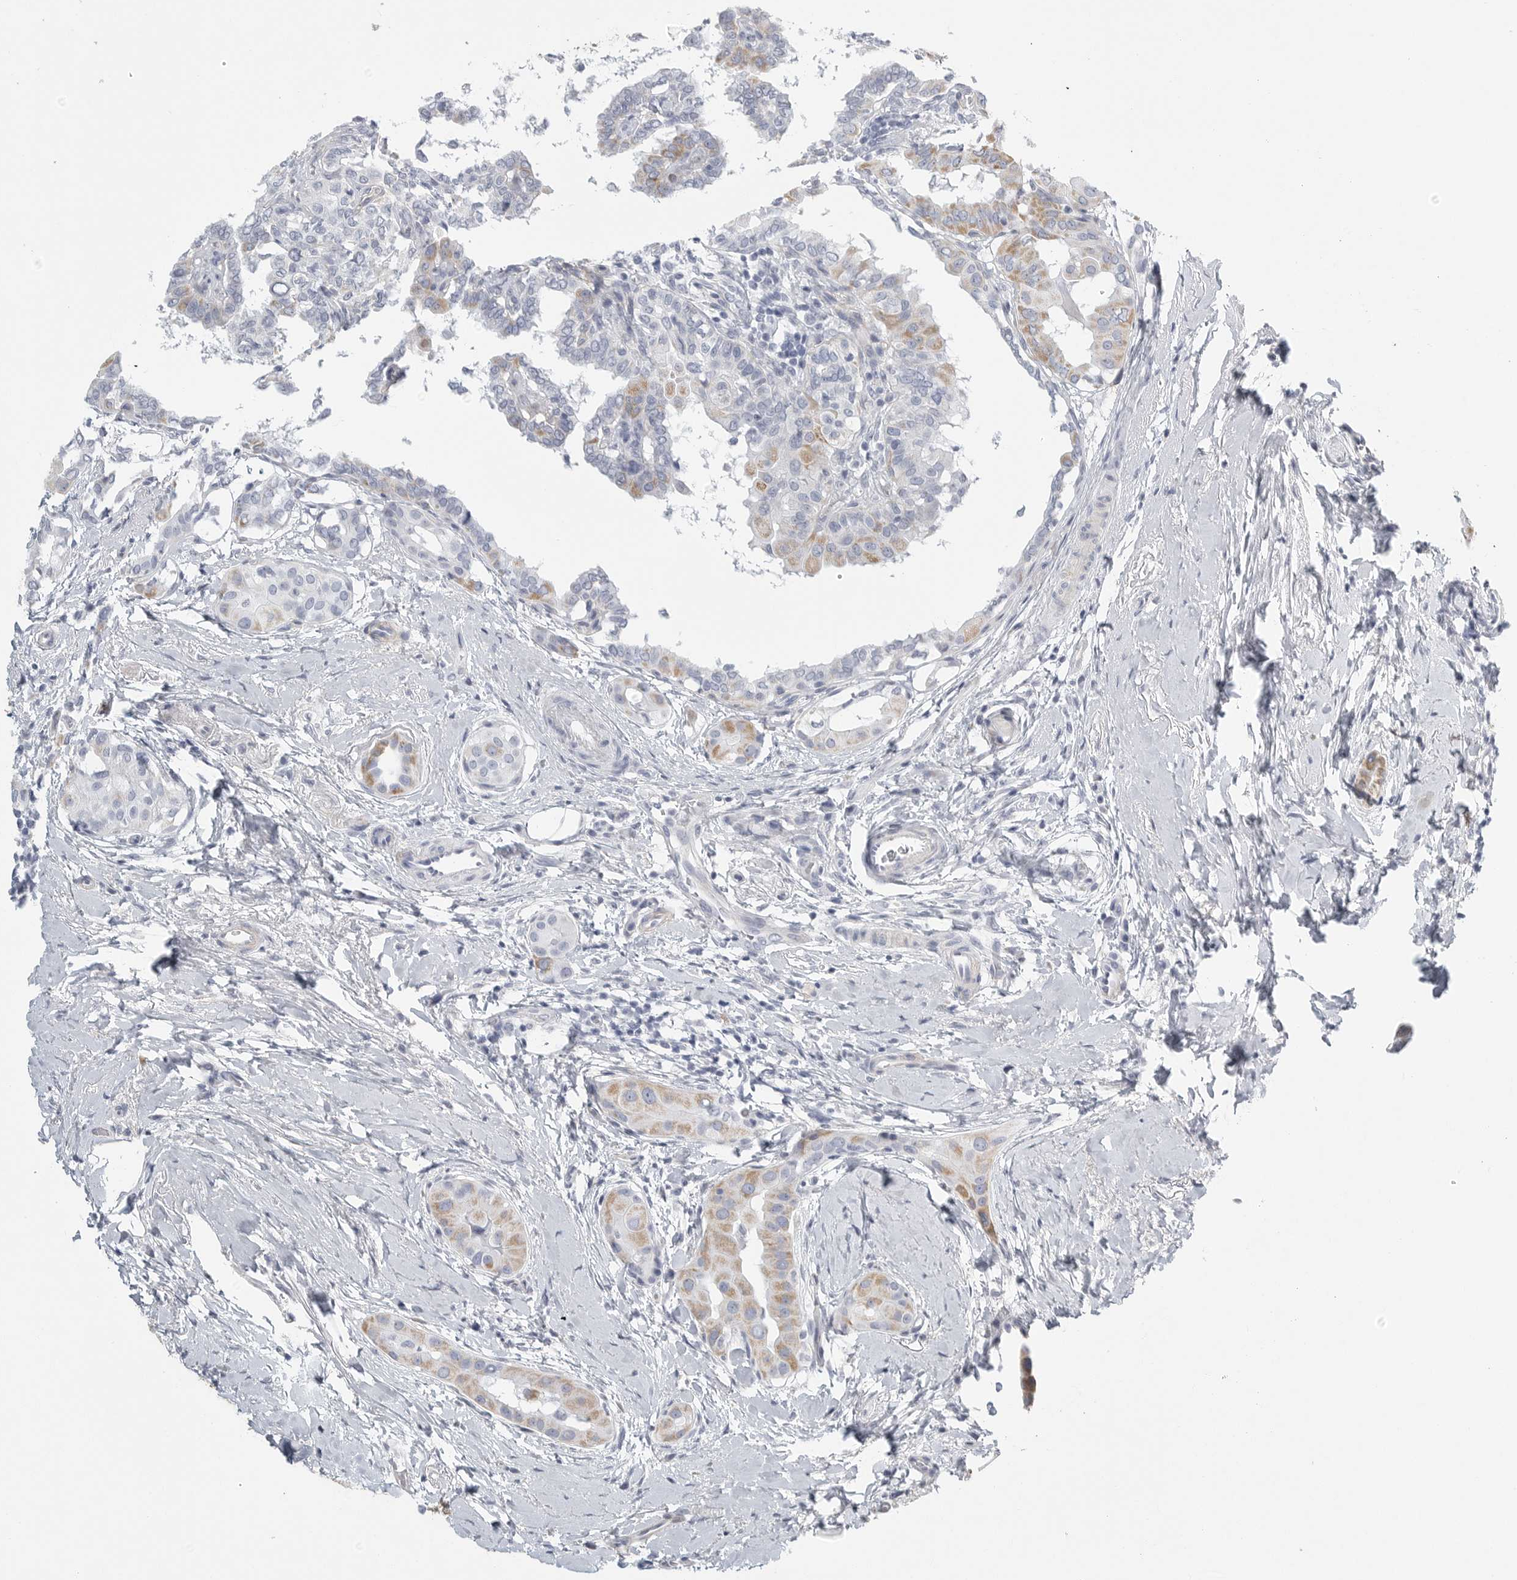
{"staining": {"intensity": "moderate", "quantity": "<25%", "location": "cytoplasmic/membranous"}, "tissue": "thyroid cancer", "cell_type": "Tumor cells", "image_type": "cancer", "snomed": [{"axis": "morphology", "description": "Papillary adenocarcinoma, NOS"}, {"axis": "topography", "description": "Thyroid gland"}], "caption": "The photomicrograph exhibits staining of thyroid cancer (papillary adenocarcinoma), revealing moderate cytoplasmic/membranous protein expression (brown color) within tumor cells. Ihc stains the protein in brown and the nuclei are stained blue.", "gene": "TNR", "patient": {"sex": "male", "age": 33}}